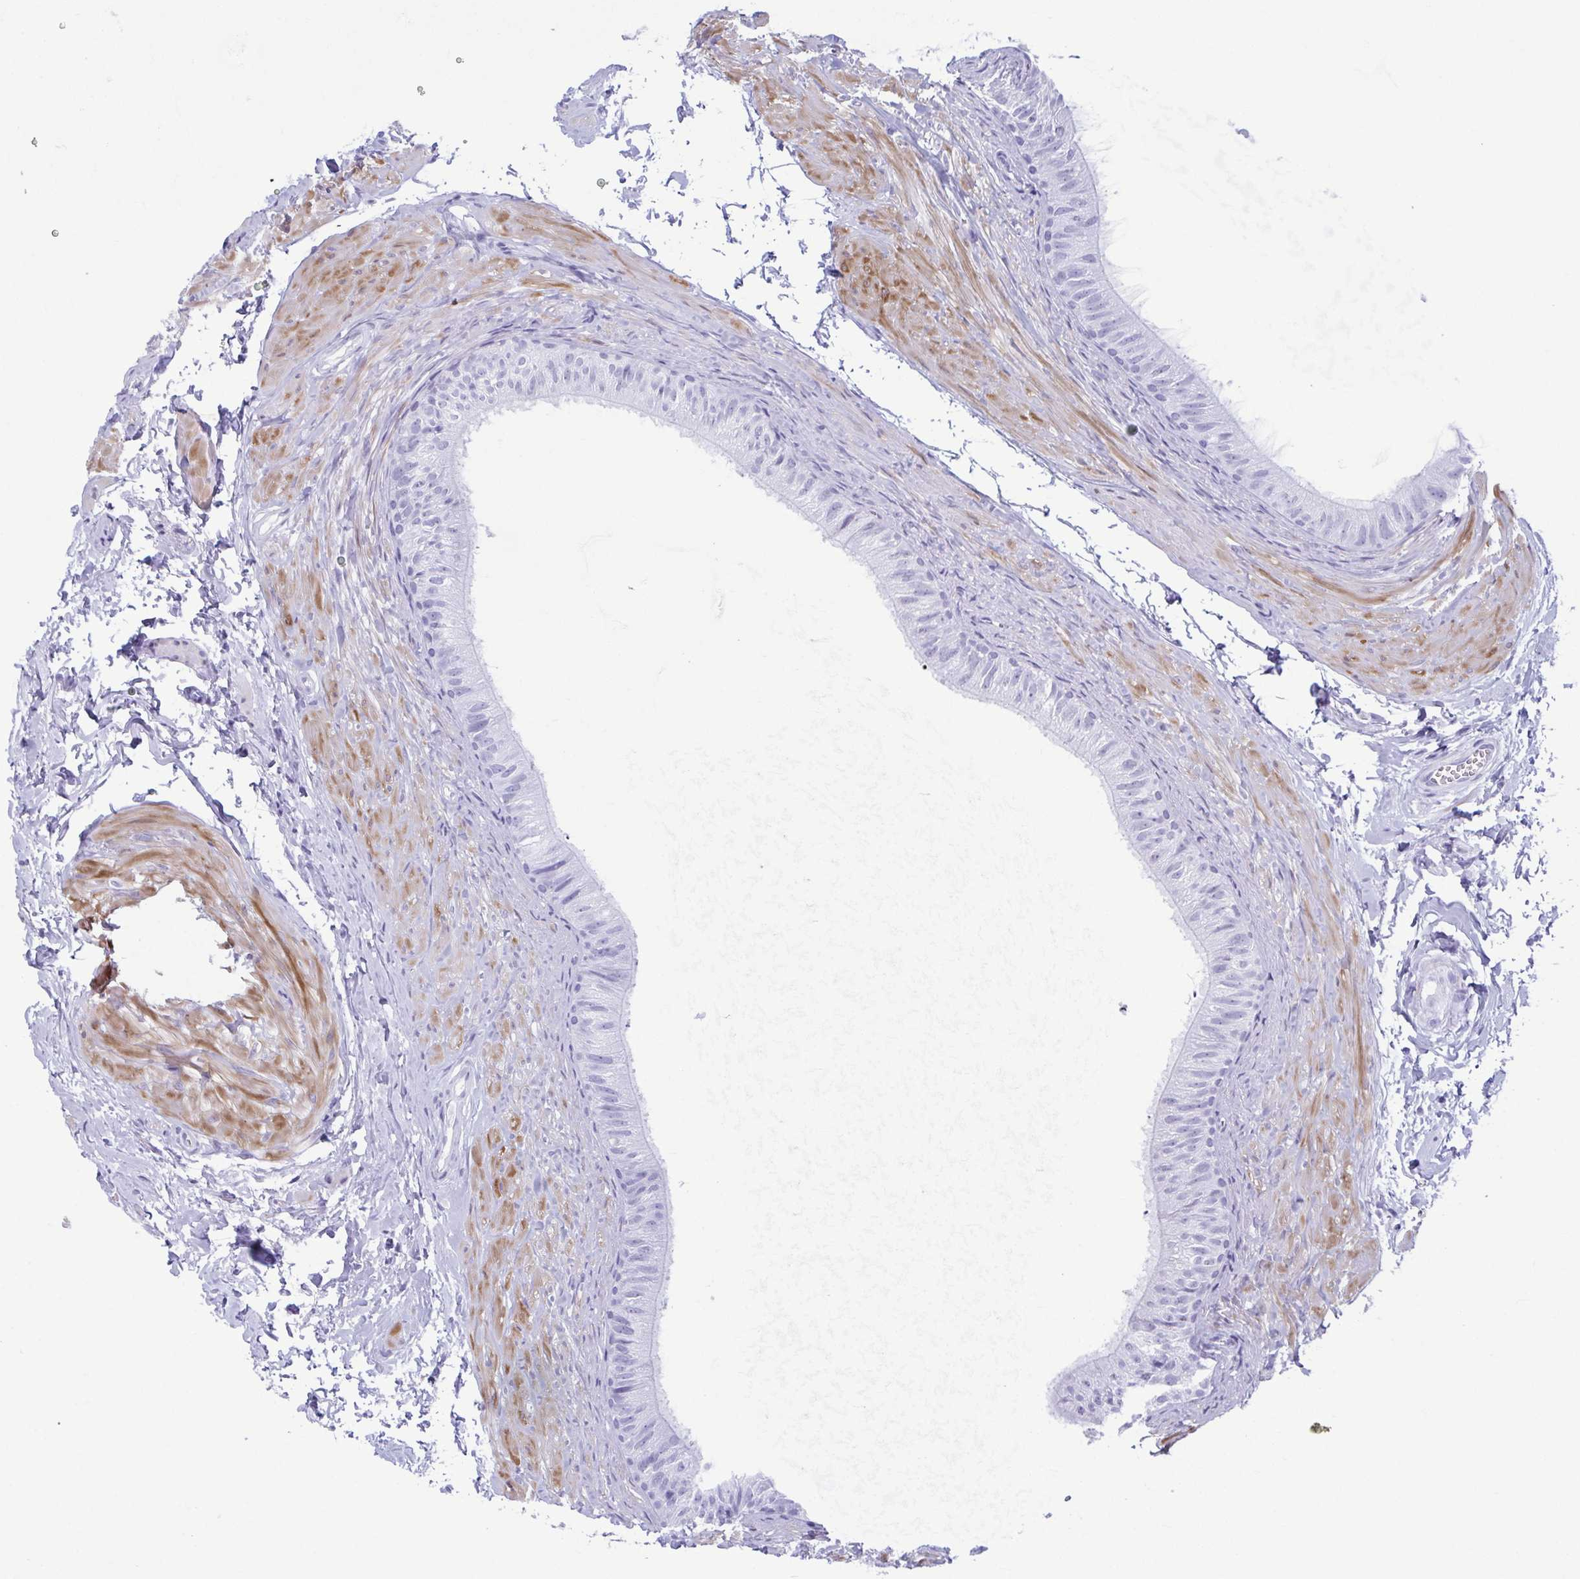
{"staining": {"intensity": "negative", "quantity": "none", "location": "none"}, "tissue": "epididymis", "cell_type": "Glandular cells", "image_type": "normal", "snomed": [{"axis": "morphology", "description": "Normal tissue, NOS"}, {"axis": "topography", "description": "Epididymis, spermatic cord, NOS"}, {"axis": "topography", "description": "Epididymis"}, {"axis": "topography", "description": "Peripheral nerve tissue"}], "caption": "Micrograph shows no significant protein expression in glandular cells of benign epididymis.", "gene": "TCEAL3", "patient": {"sex": "male", "age": 29}}